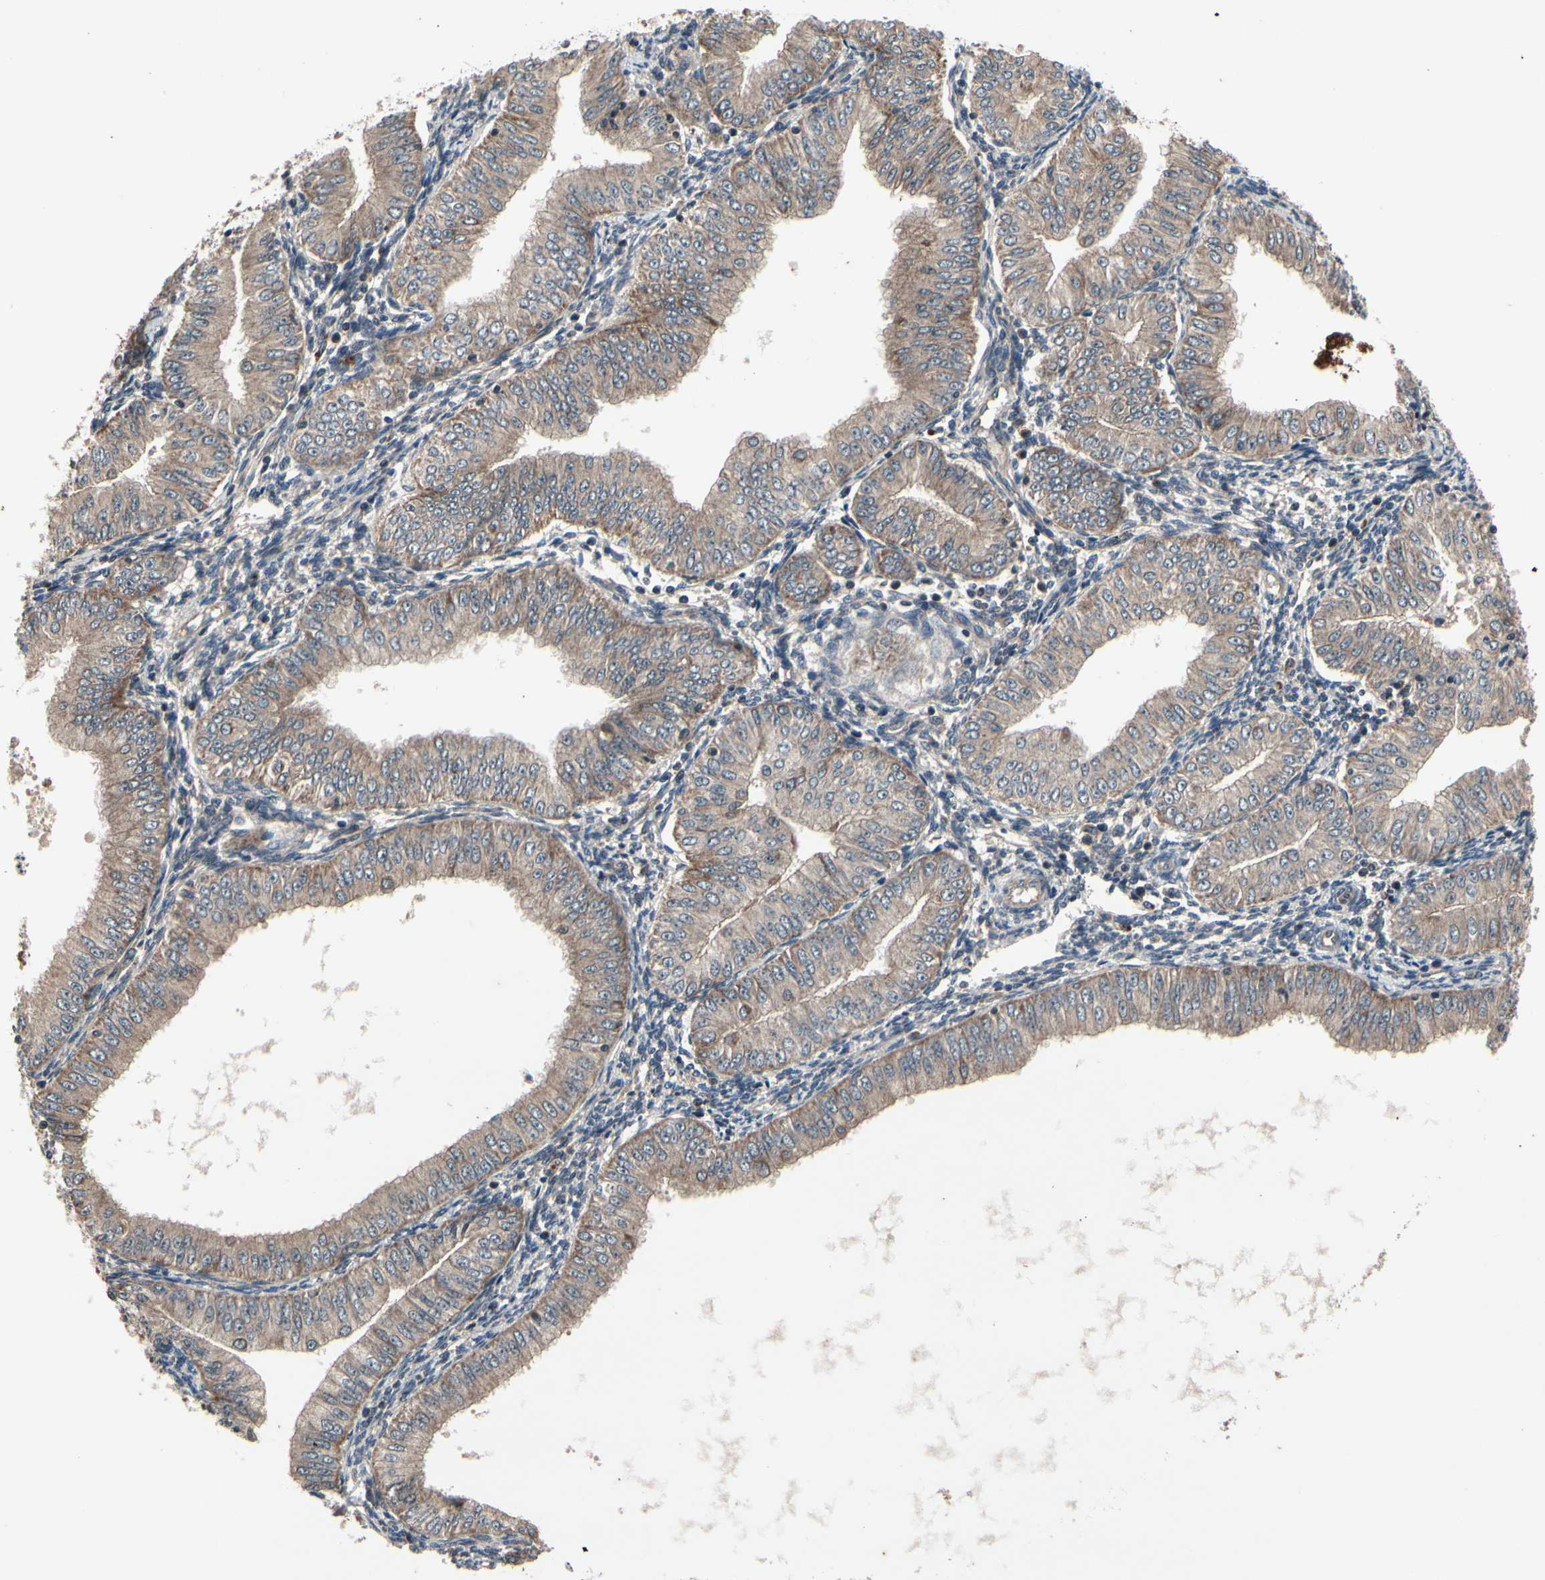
{"staining": {"intensity": "weak", "quantity": ">75%", "location": "cytoplasmic/membranous"}, "tissue": "endometrial cancer", "cell_type": "Tumor cells", "image_type": "cancer", "snomed": [{"axis": "morphology", "description": "Normal tissue, NOS"}, {"axis": "morphology", "description": "Adenocarcinoma, NOS"}, {"axis": "topography", "description": "Endometrium"}], "caption": "Brown immunohistochemical staining in human endometrial adenocarcinoma reveals weak cytoplasmic/membranous positivity in about >75% of tumor cells. Nuclei are stained in blue.", "gene": "MBTPS2", "patient": {"sex": "female", "age": 53}}